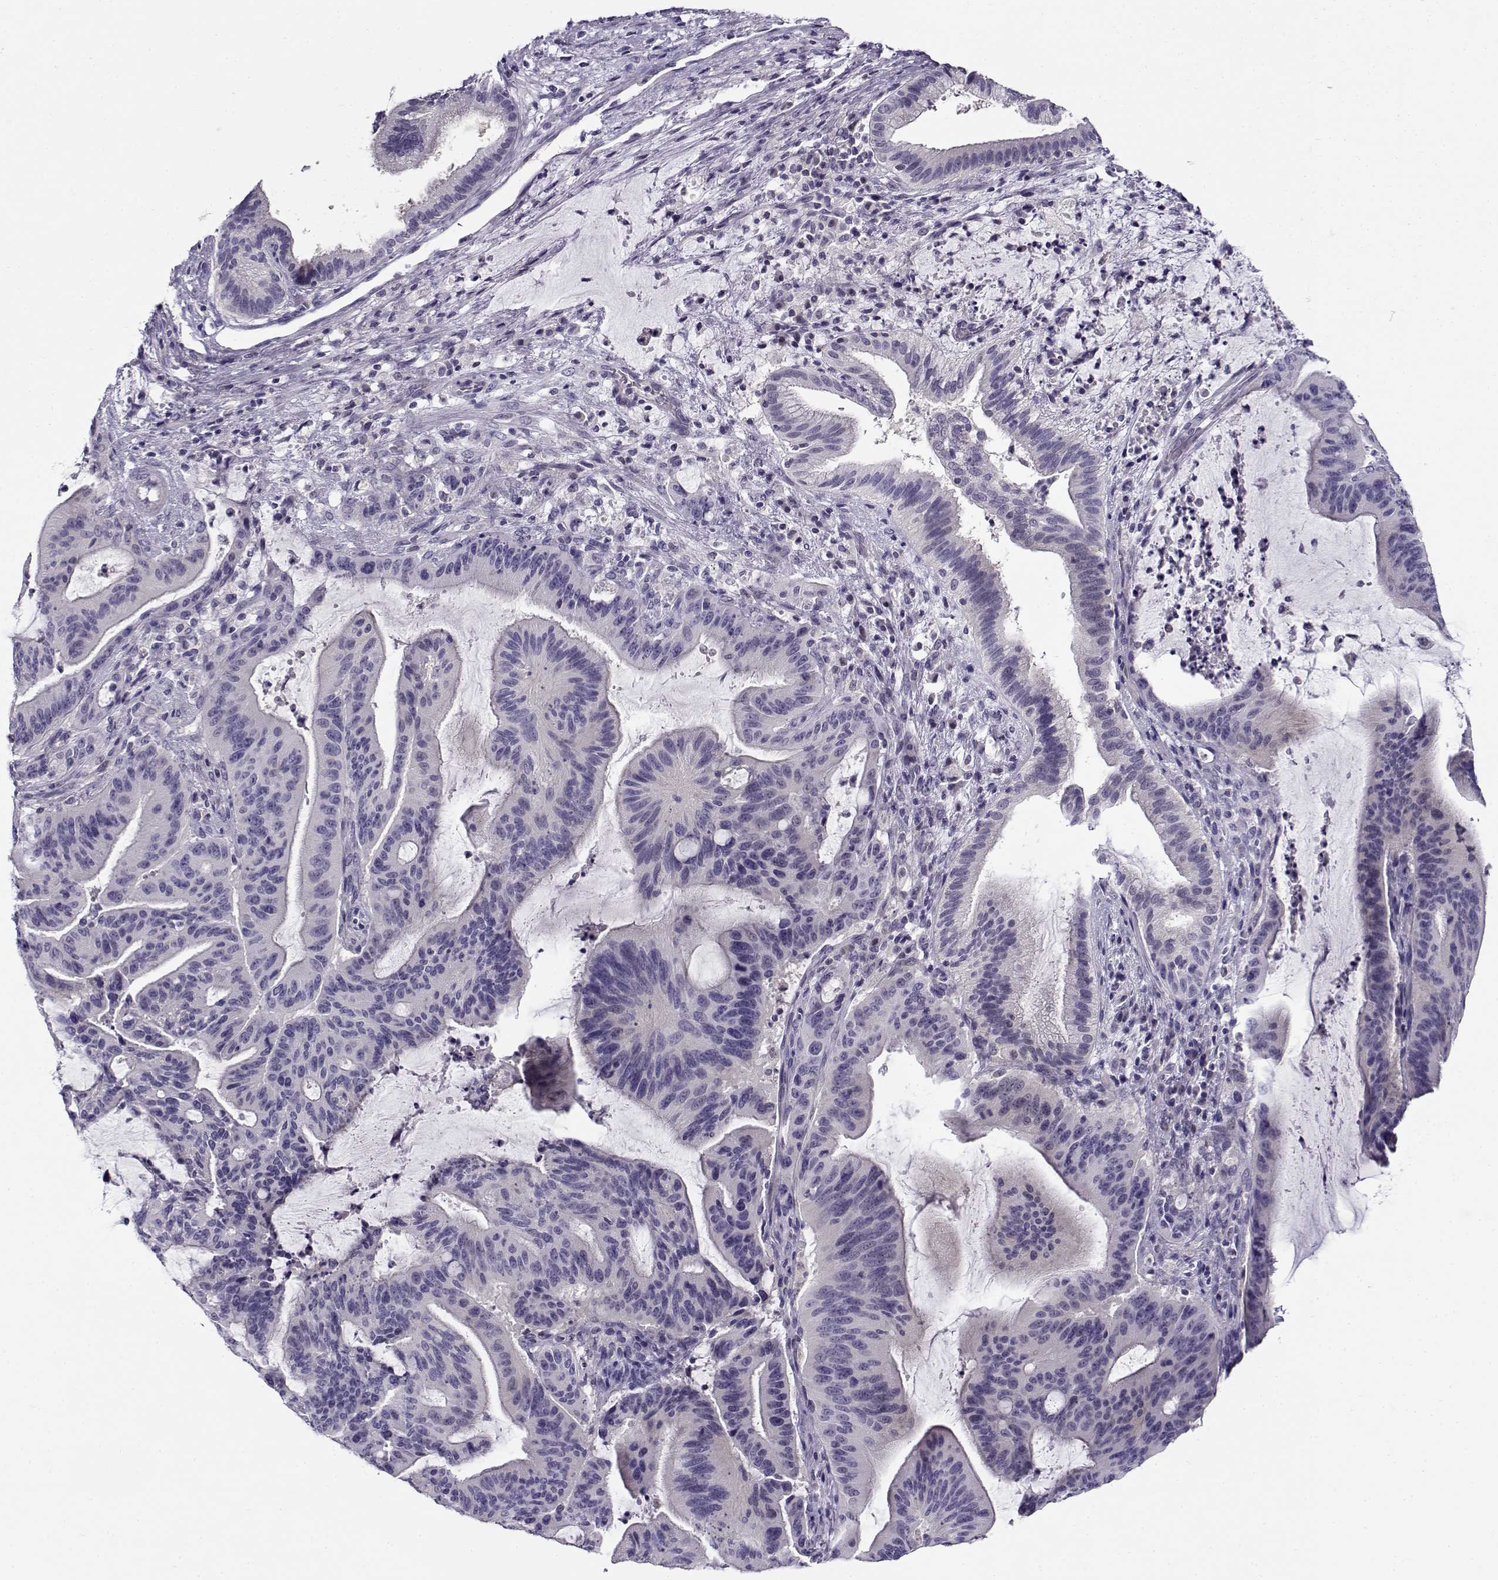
{"staining": {"intensity": "negative", "quantity": "none", "location": "none"}, "tissue": "liver cancer", "cell_type": "Tumor cells", "image_type": "cancer", "snomed": [{"axis": "morphology", "description": "Cholangiocarcinoma"}, {"axis": "topography", "description": "Liver"}], "caption": "IHC of human liver cancer (cholangiocarcinoma) reveals no positivity in tumor cells.", "gene": "FEZF1", "patient": {"sex": "female", "age": 73}}